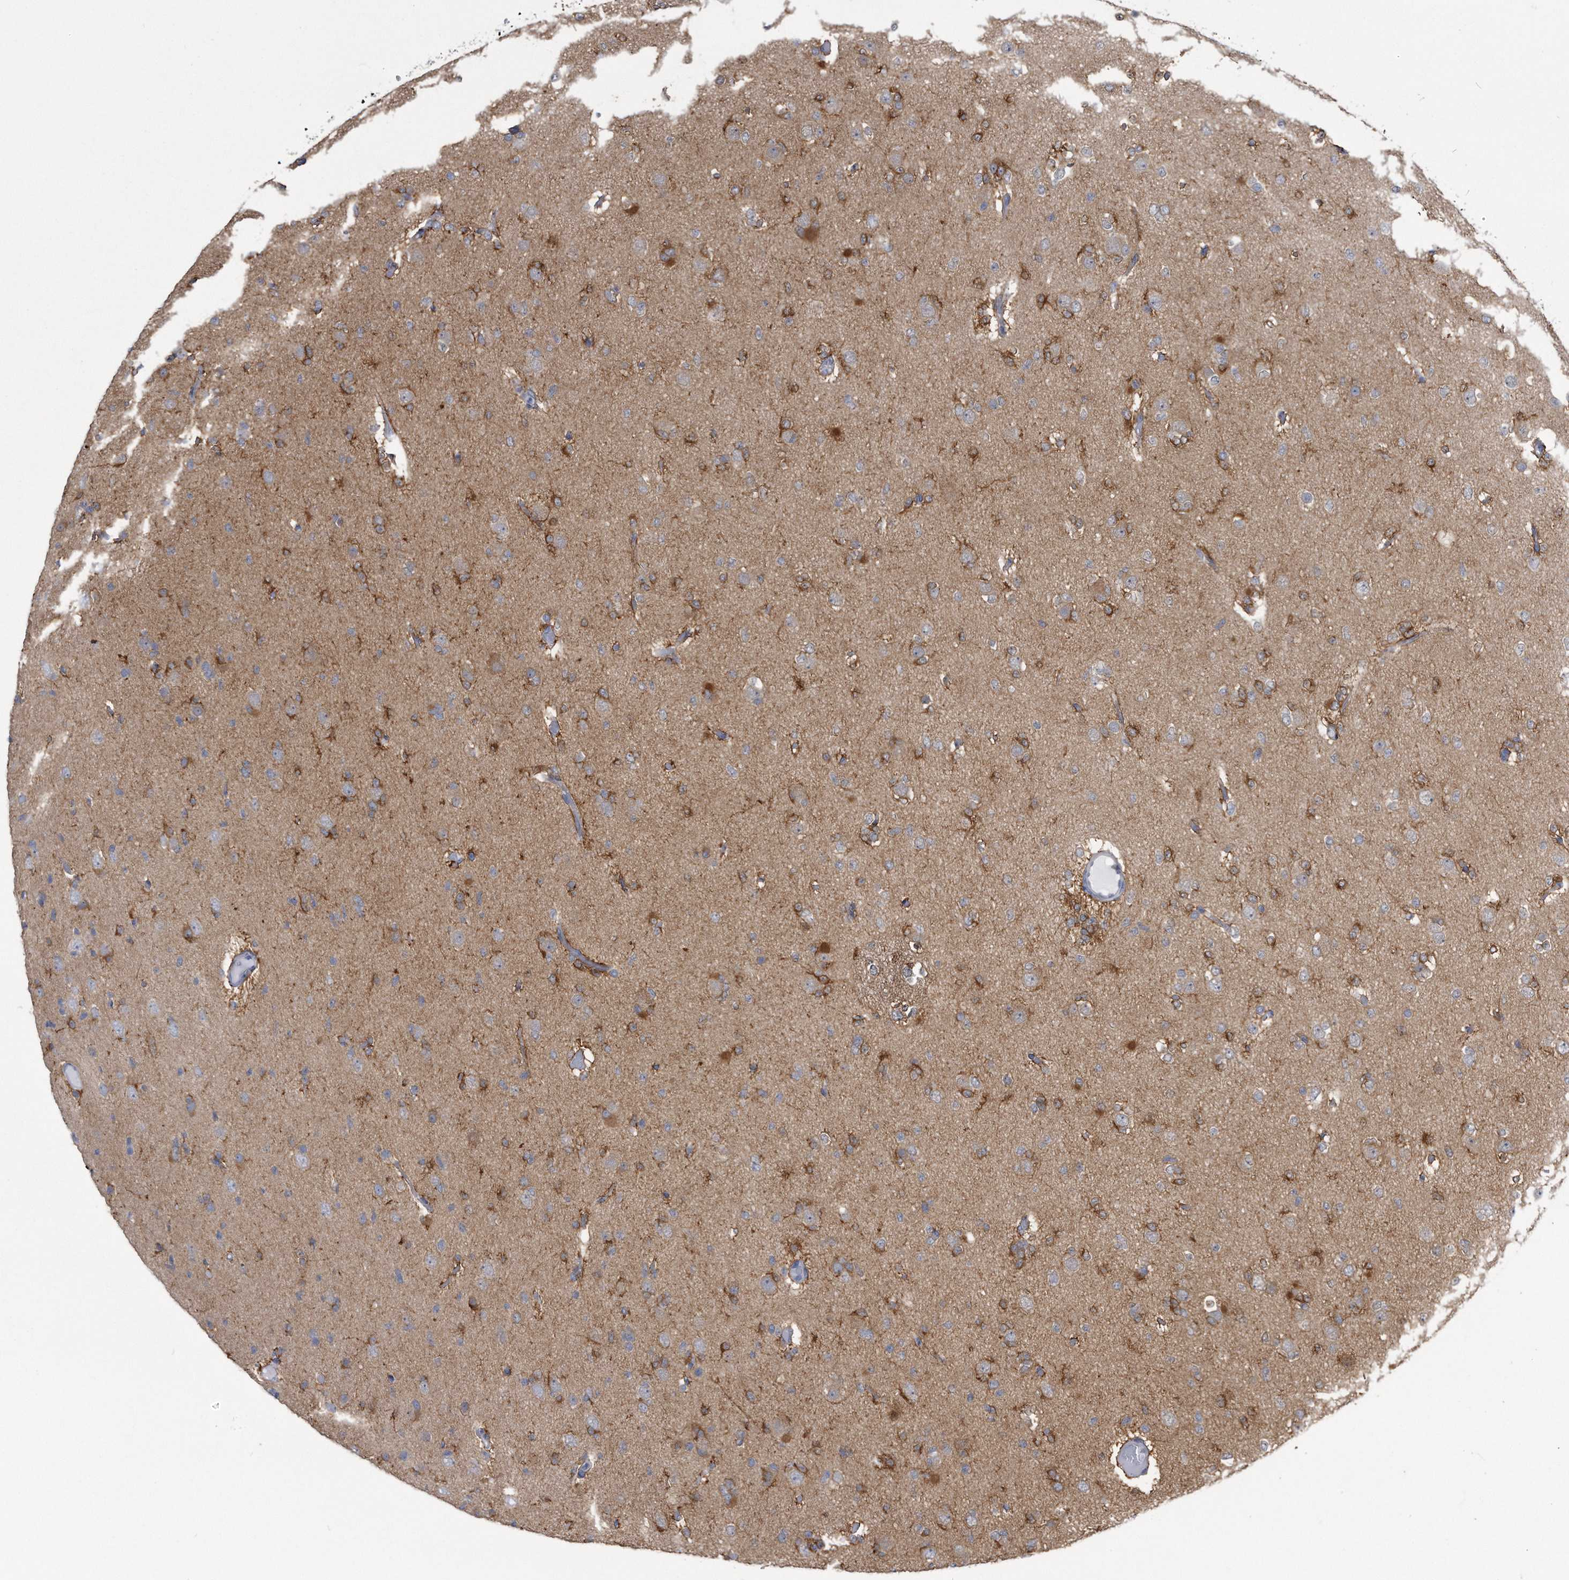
{"staining": {"intensity": "negative", "quantity": "none", "location": "none"}, "tissue": "glioma", "cell_type": "Tumor cells", "image_type": "cancer", "snomed": [{"axis": "morphology", "description": "Glioma, malignant, Low grade"}, {"axis": "topography", "description": "Brain"}], "caption": "IHC histopathology image of glioma stained for a protein (brown), which reveals no expression in tumor cells.", "gene": "PYGB", "patient": {"sex": "female", "age": 22}}